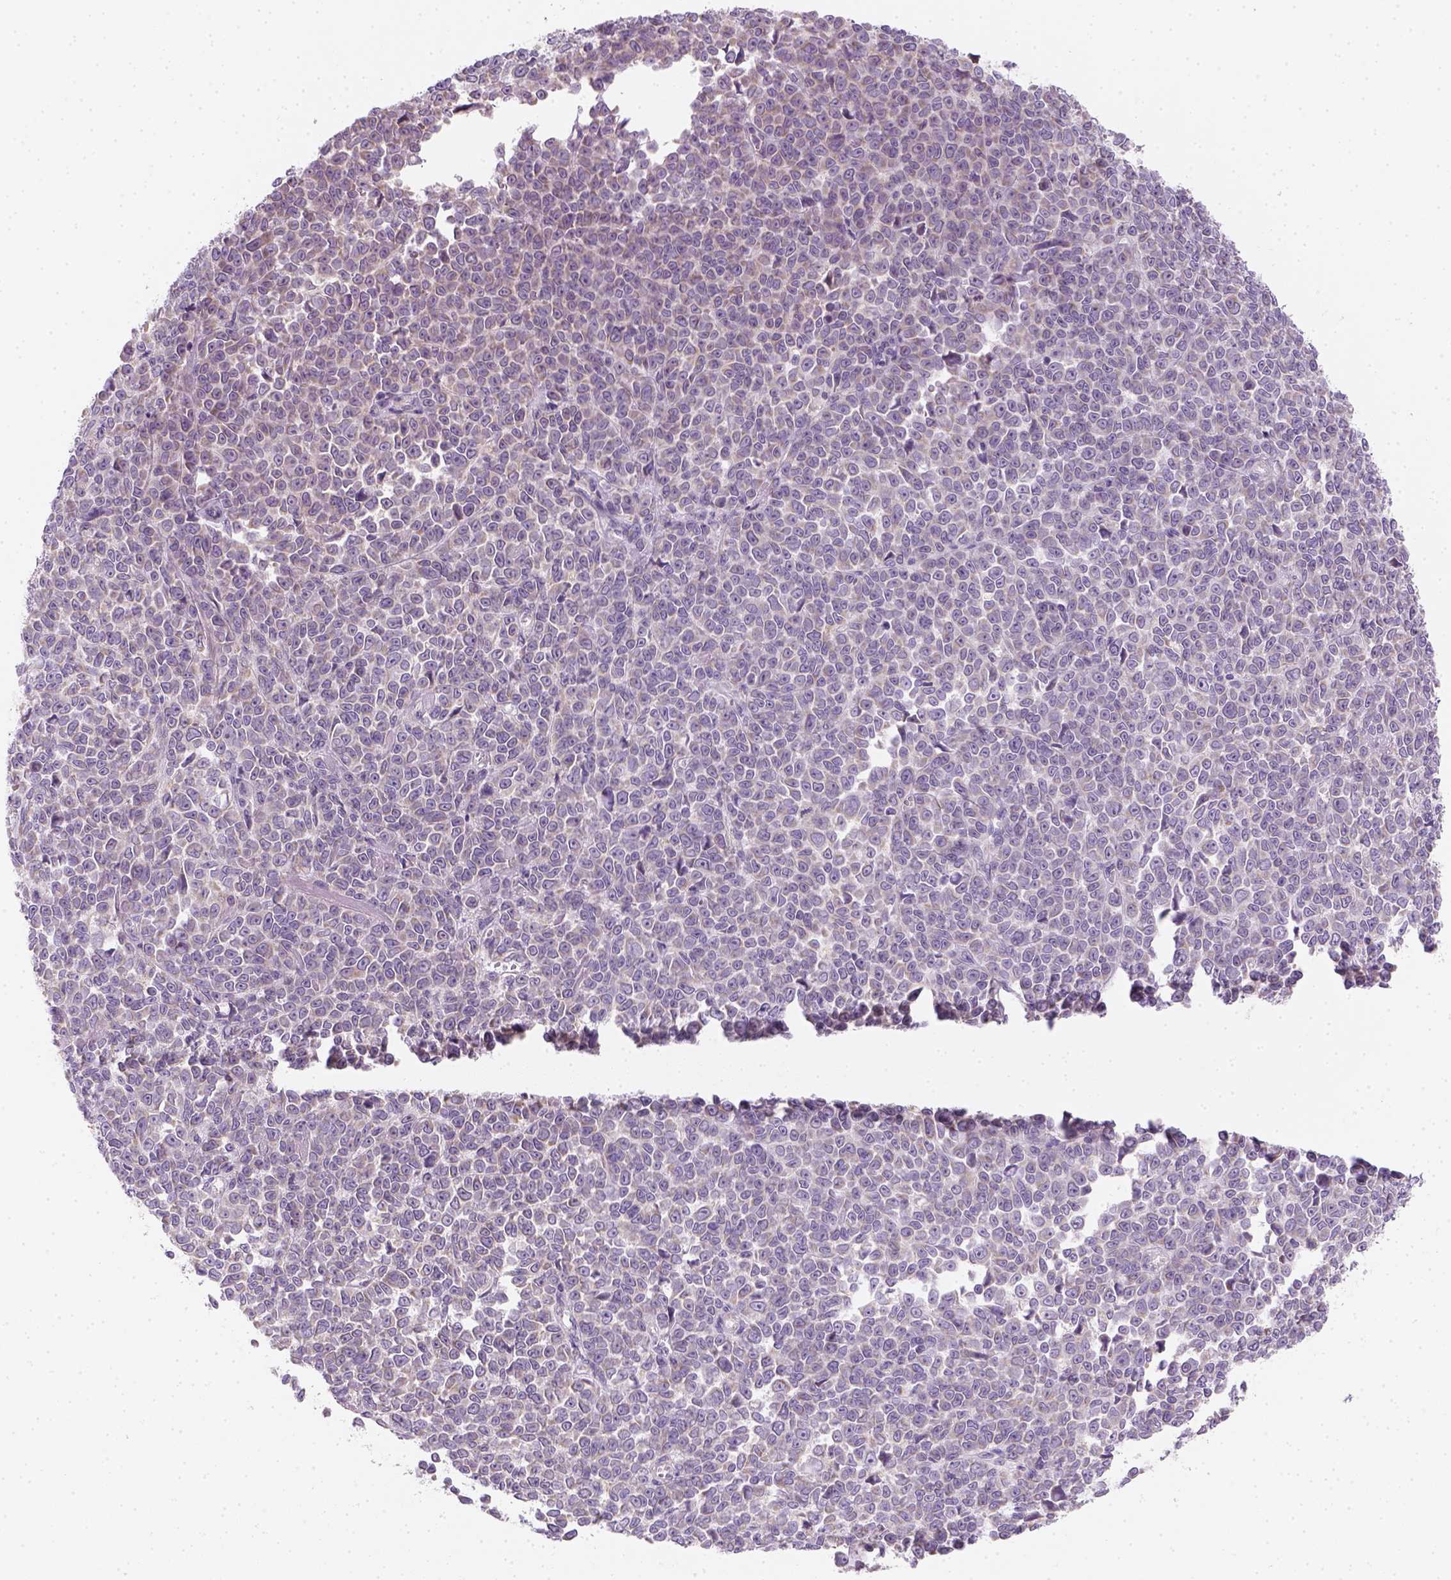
{"staining": {"intensity": "negative", "quantity": "none", "location": "none"}, "tissue": "melanoma", "cell_type": "Tumor cells", "image_type": "cancer", "snomed": [{"axis": "morphology", "description": "Malignant melanoma, NOS"}, {"axis": "topography", "description": "Skin"}], "caption": "Immunohistochemical staining of malignant melanoma reveals no significant expression in tumor cells.", "gene": "AWAT2", "patient": {"sex": "female", "age": 95}}